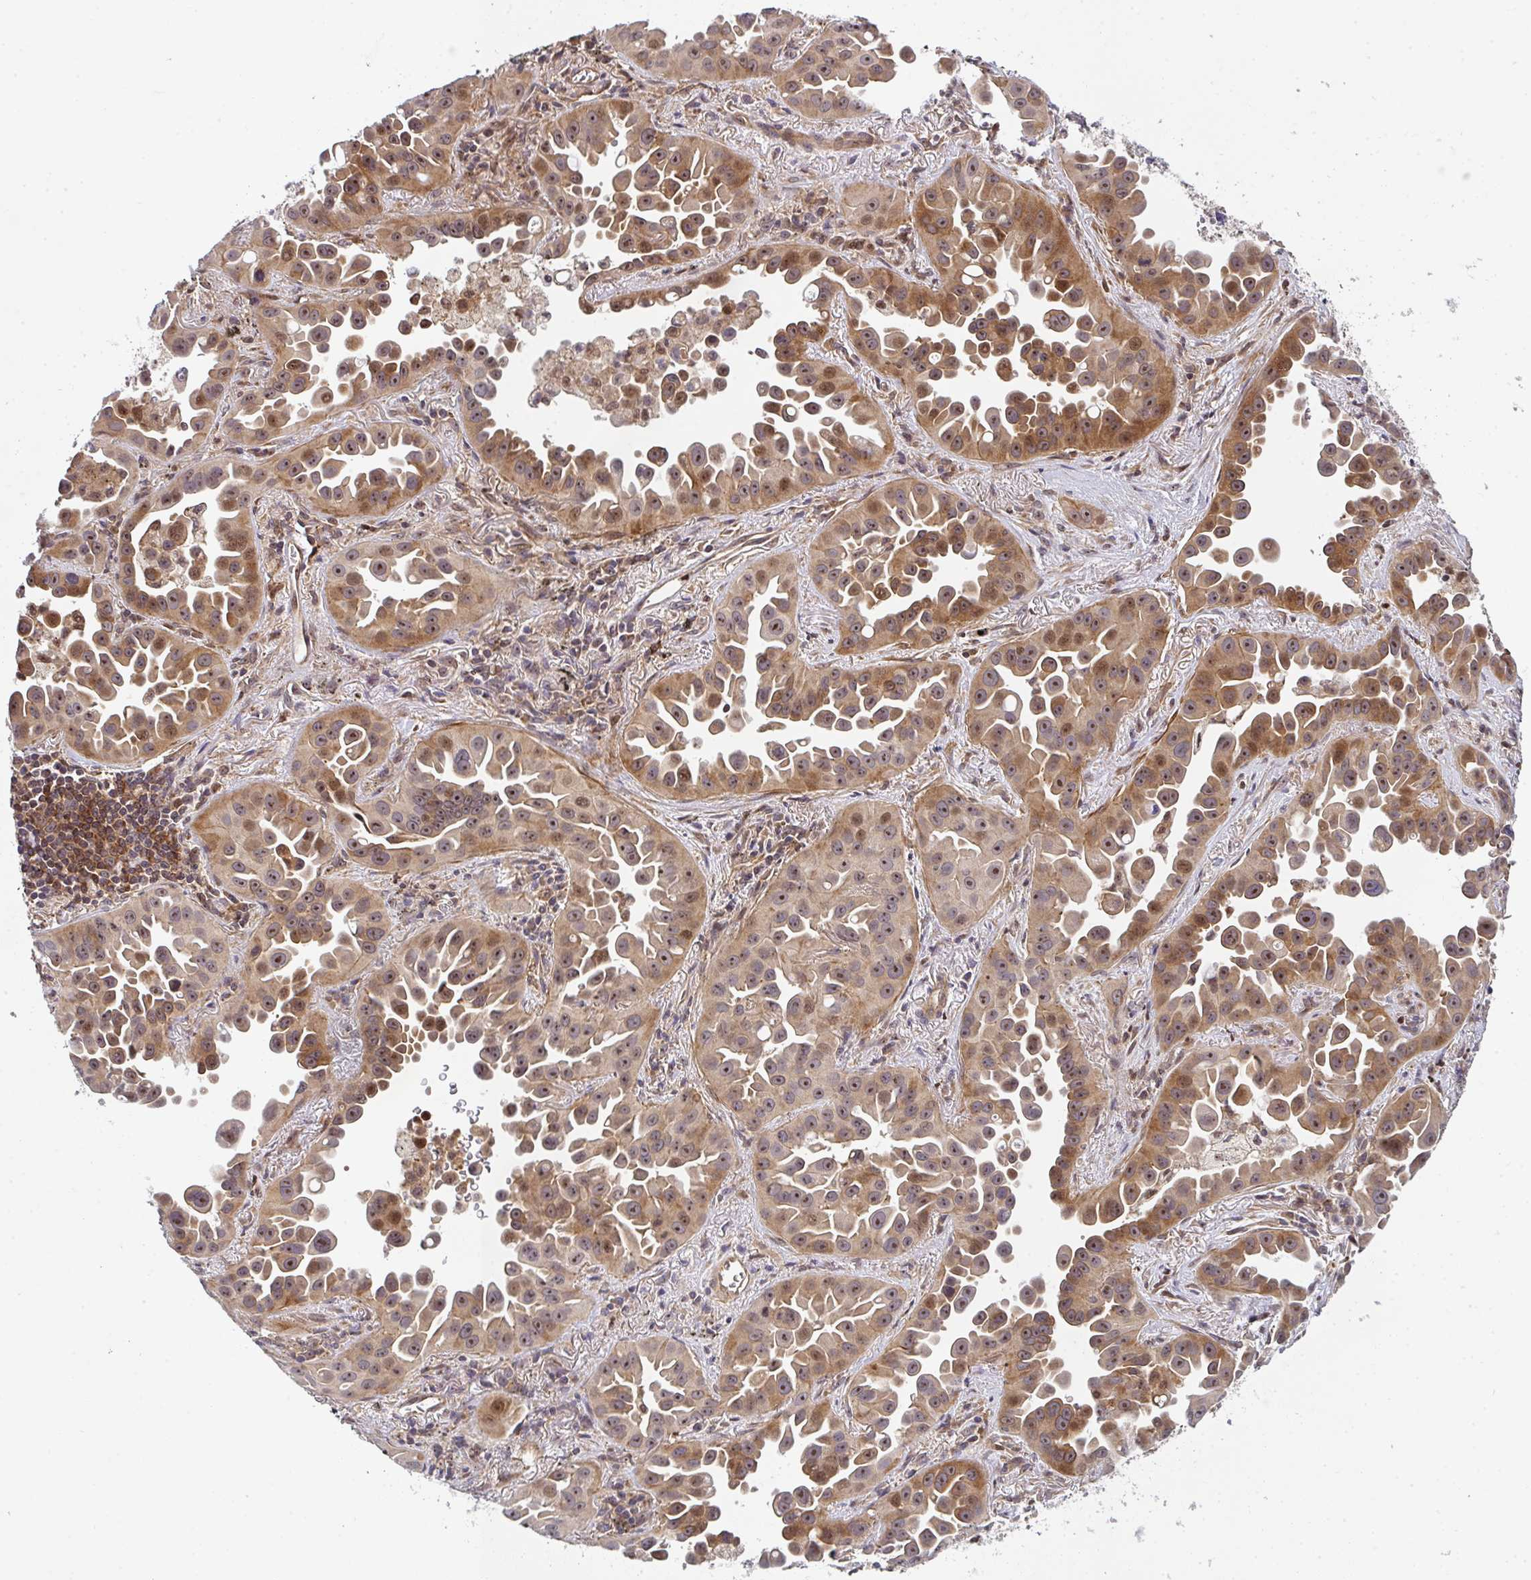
{"staining": {"intensity": "moderate", "quantity": ">75%", "location": "cytoplasmic/membranous,nuclear"}, "tissue": "lung cancer", "cell_type": "Tumor cells", "image_type": "cancer", "snomed": [{"axis": "morphology", "description": "Adenocarcinoma, NOS"}, {"axis": "topography", "description": "Lung"}], "caption": "Immunohistochemical staining of lung cancer reveals medium levels of moderate cytoplasmic/membranous and nuclear protein expression in approximately >75% of tumor cells.", "gene": "SIMC1", "patient": {"sex": "male", "age": 68}}